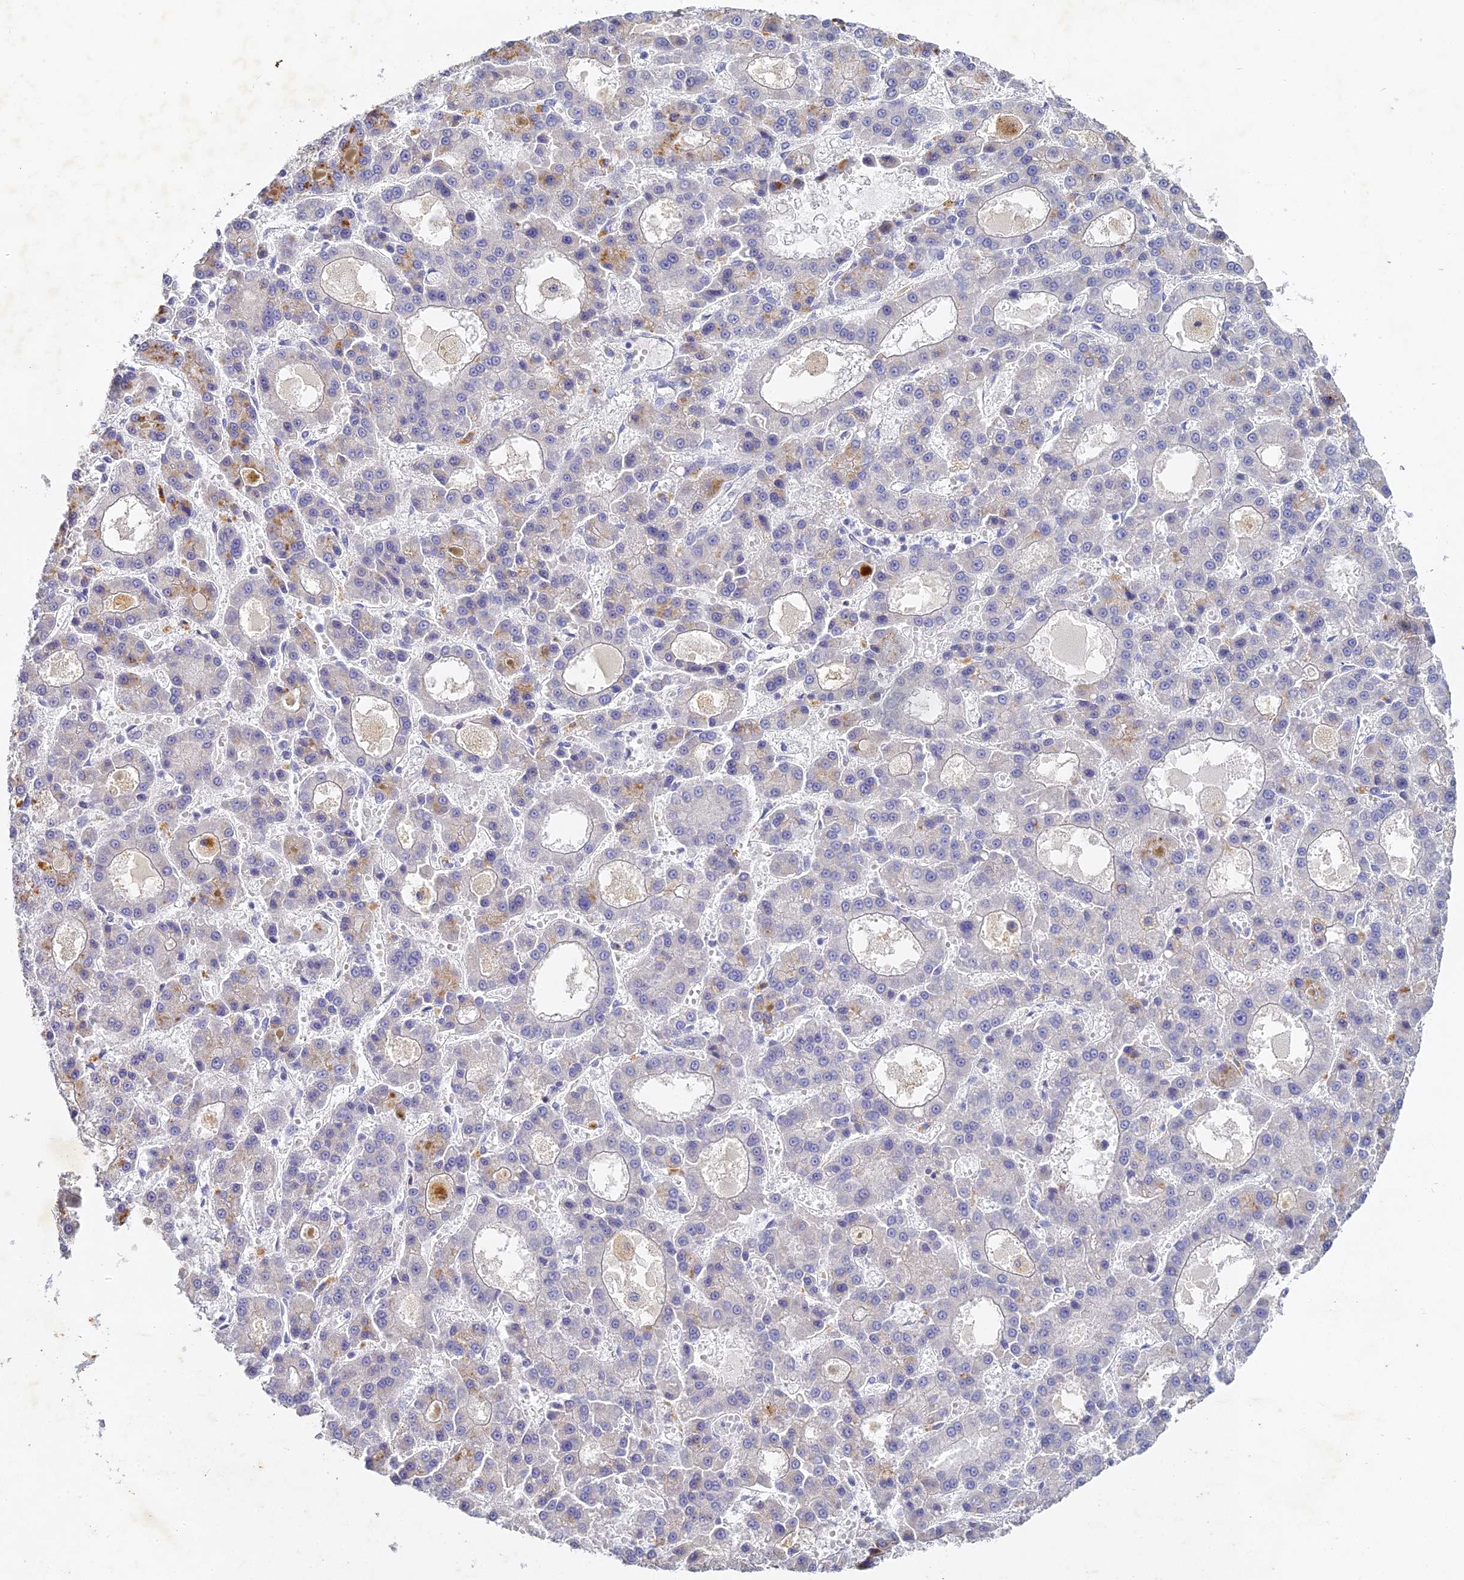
{"staining": {"intensity": "negative", "quantity": "none", "location": "none"}, "tissue": "liver cancer", "cell_type": "Tumor cells", "image_type": "cancer", "snomed": [{"axis": "morphology", "description": "Carcinoma, Hepatocellular, NOS"}, {"axis": "topography", "description": "Liver"}], "caption": "Tumor cells are negative for protein expression in human liver cancer (hepatocellular carcinoma).", "gene": "DONSON", "patient": {"sex": "male", "age": 70}}